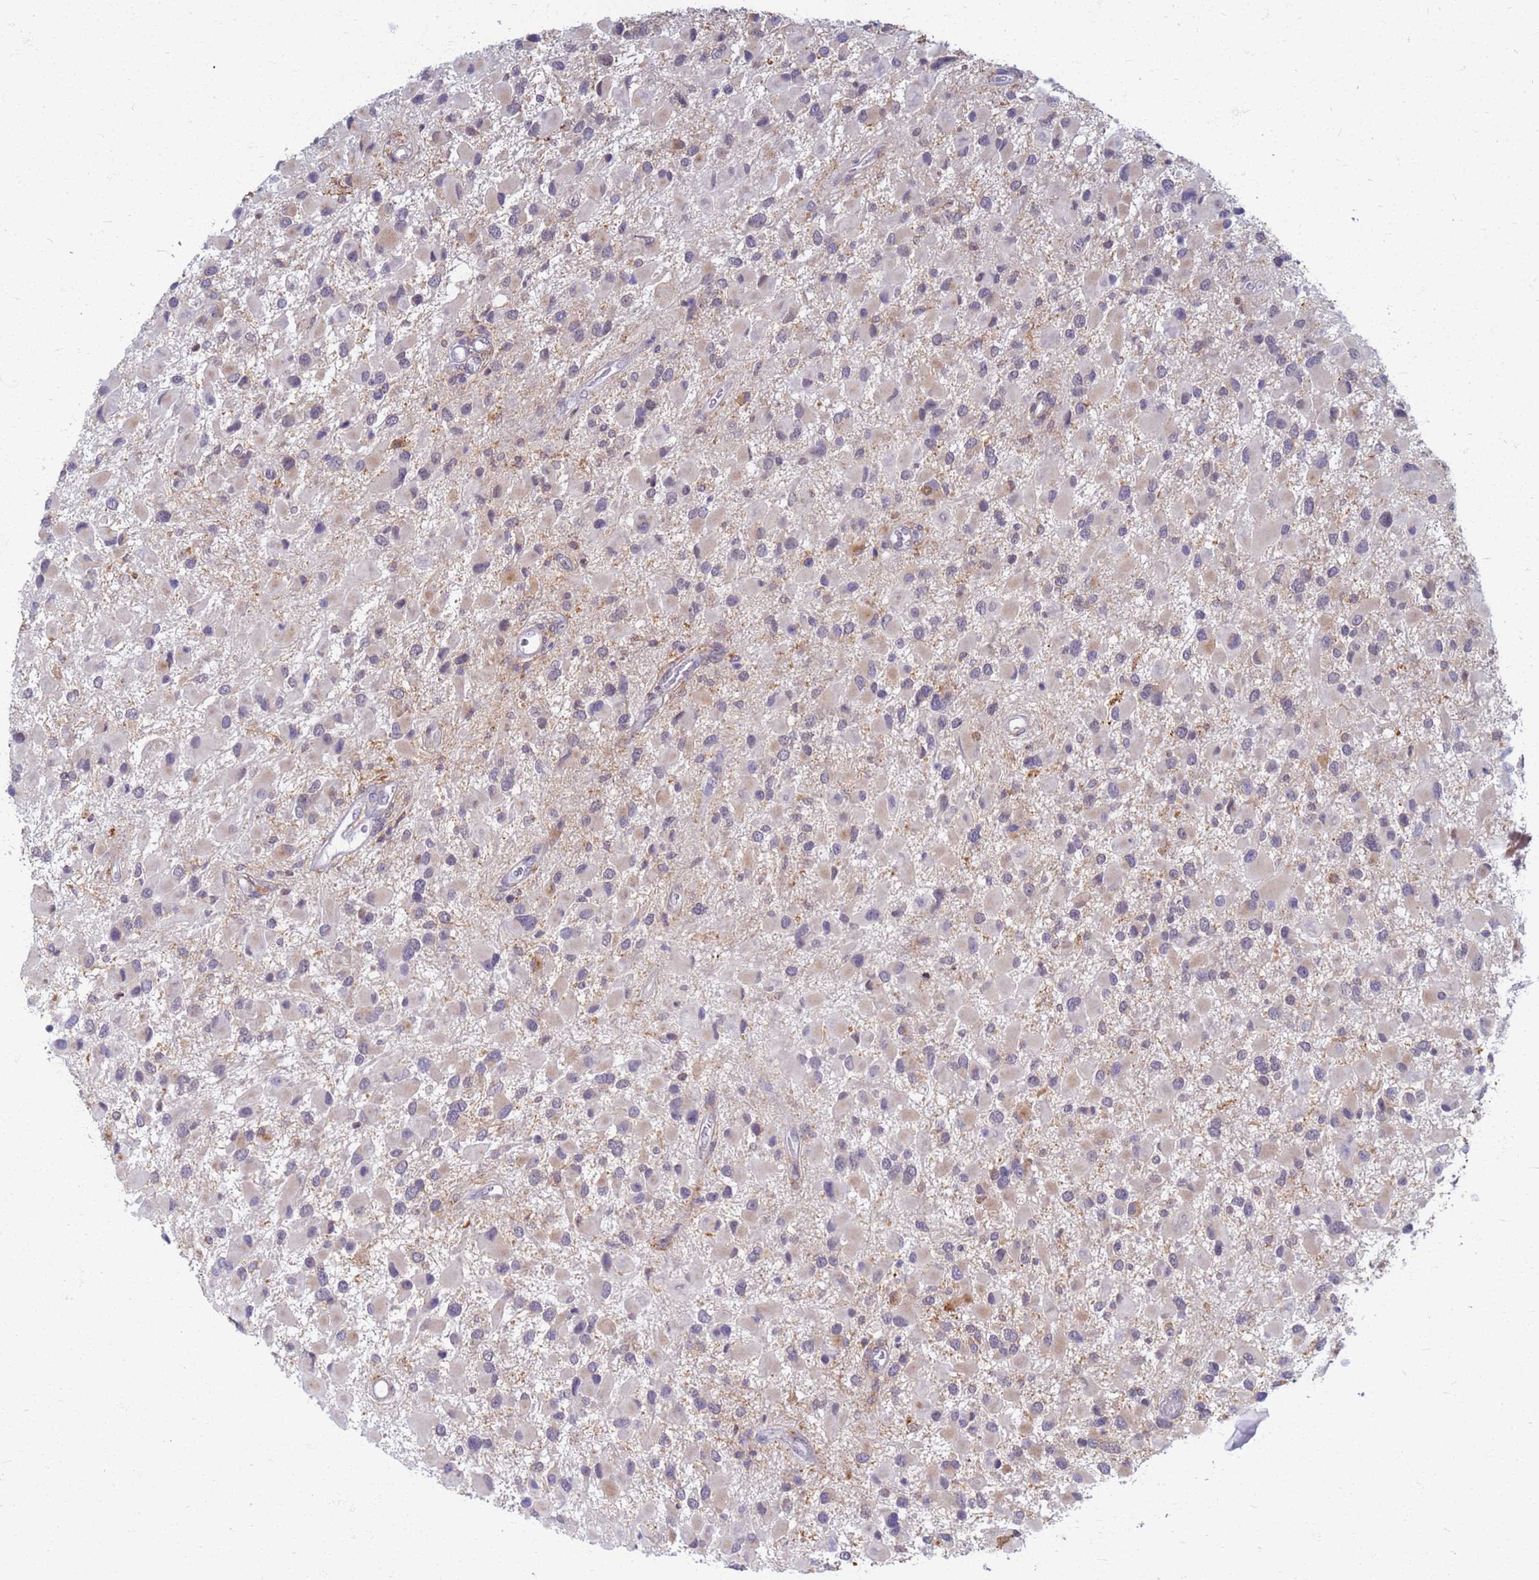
{"staining": {"intensity": "negative", "quantity": "none", "location": "none"}, "tissue": "glioma", "cell_type": "Tumor cells", "image_type": "cancer", "snomed": [{"axis": "morphology", "description": "Glioma, malignant, High grade"}, {"axis": "topography", "description": "Brain"}], "caption": "The histopathology image reveals no significant staining in tumor cells of glioma.", "gene": "ATP6V1E1", "patient": {"sex": "male", "age": 53}}